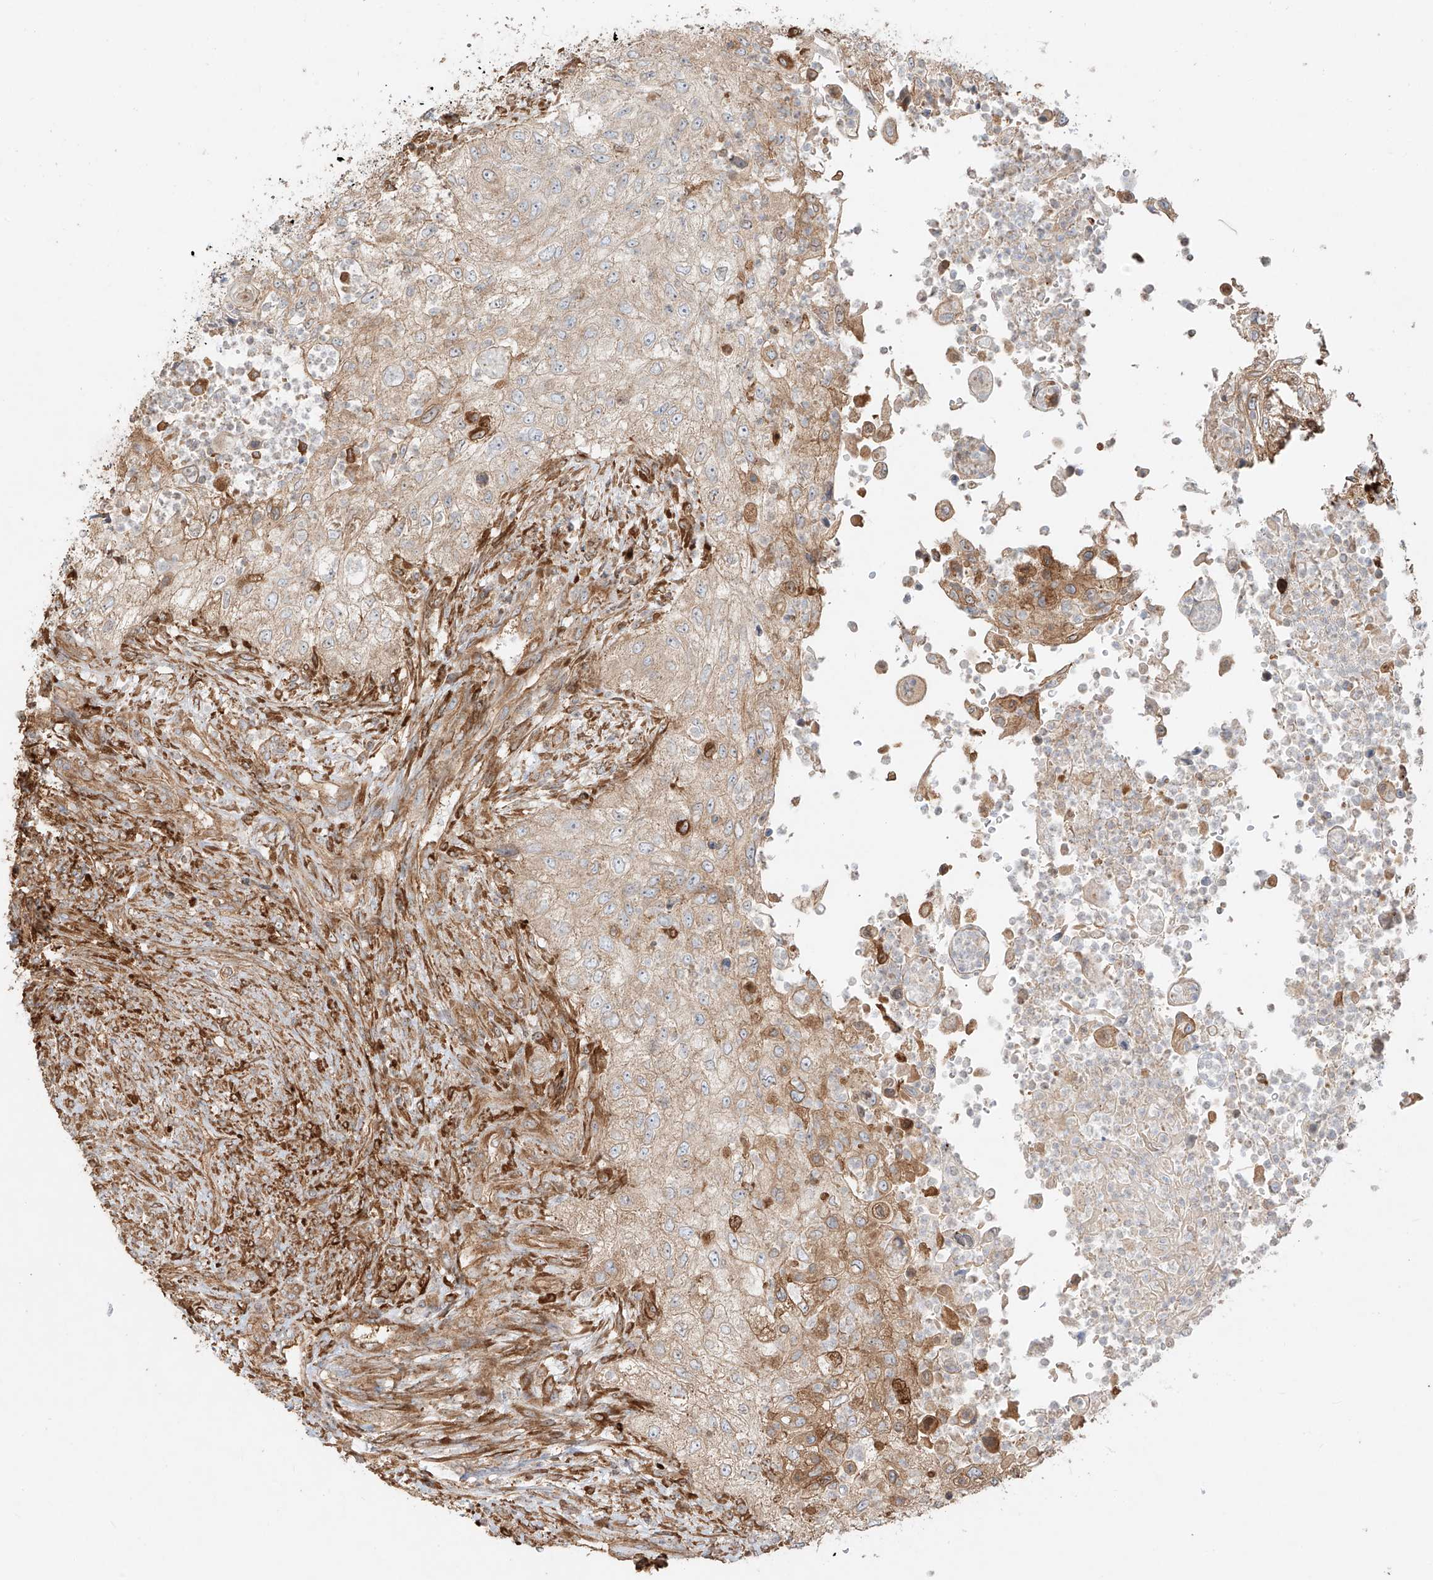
{"staining": {"intensity": "moderate", "quantity": "25%-75%", "location": "cytoplasmic/membranous"}, "tissue": "urothelial cancer", "cell_type": "Tumor cells", "image_type": "cancer", "snomed": [{"axis": "morphology", "description": "Urothelial carcinoma, High grade"}, {"axis": "topography", "description": "Urinary bladder"}], "caption": "This micrograph displays IHC staining of human urothelial cancer, with medium moderate cytoplasmic/membranous positivity in approximately 25%-75% of tumor cells.", "gene": "SNX9", "patient": {"sex": "female", "age": 60}}